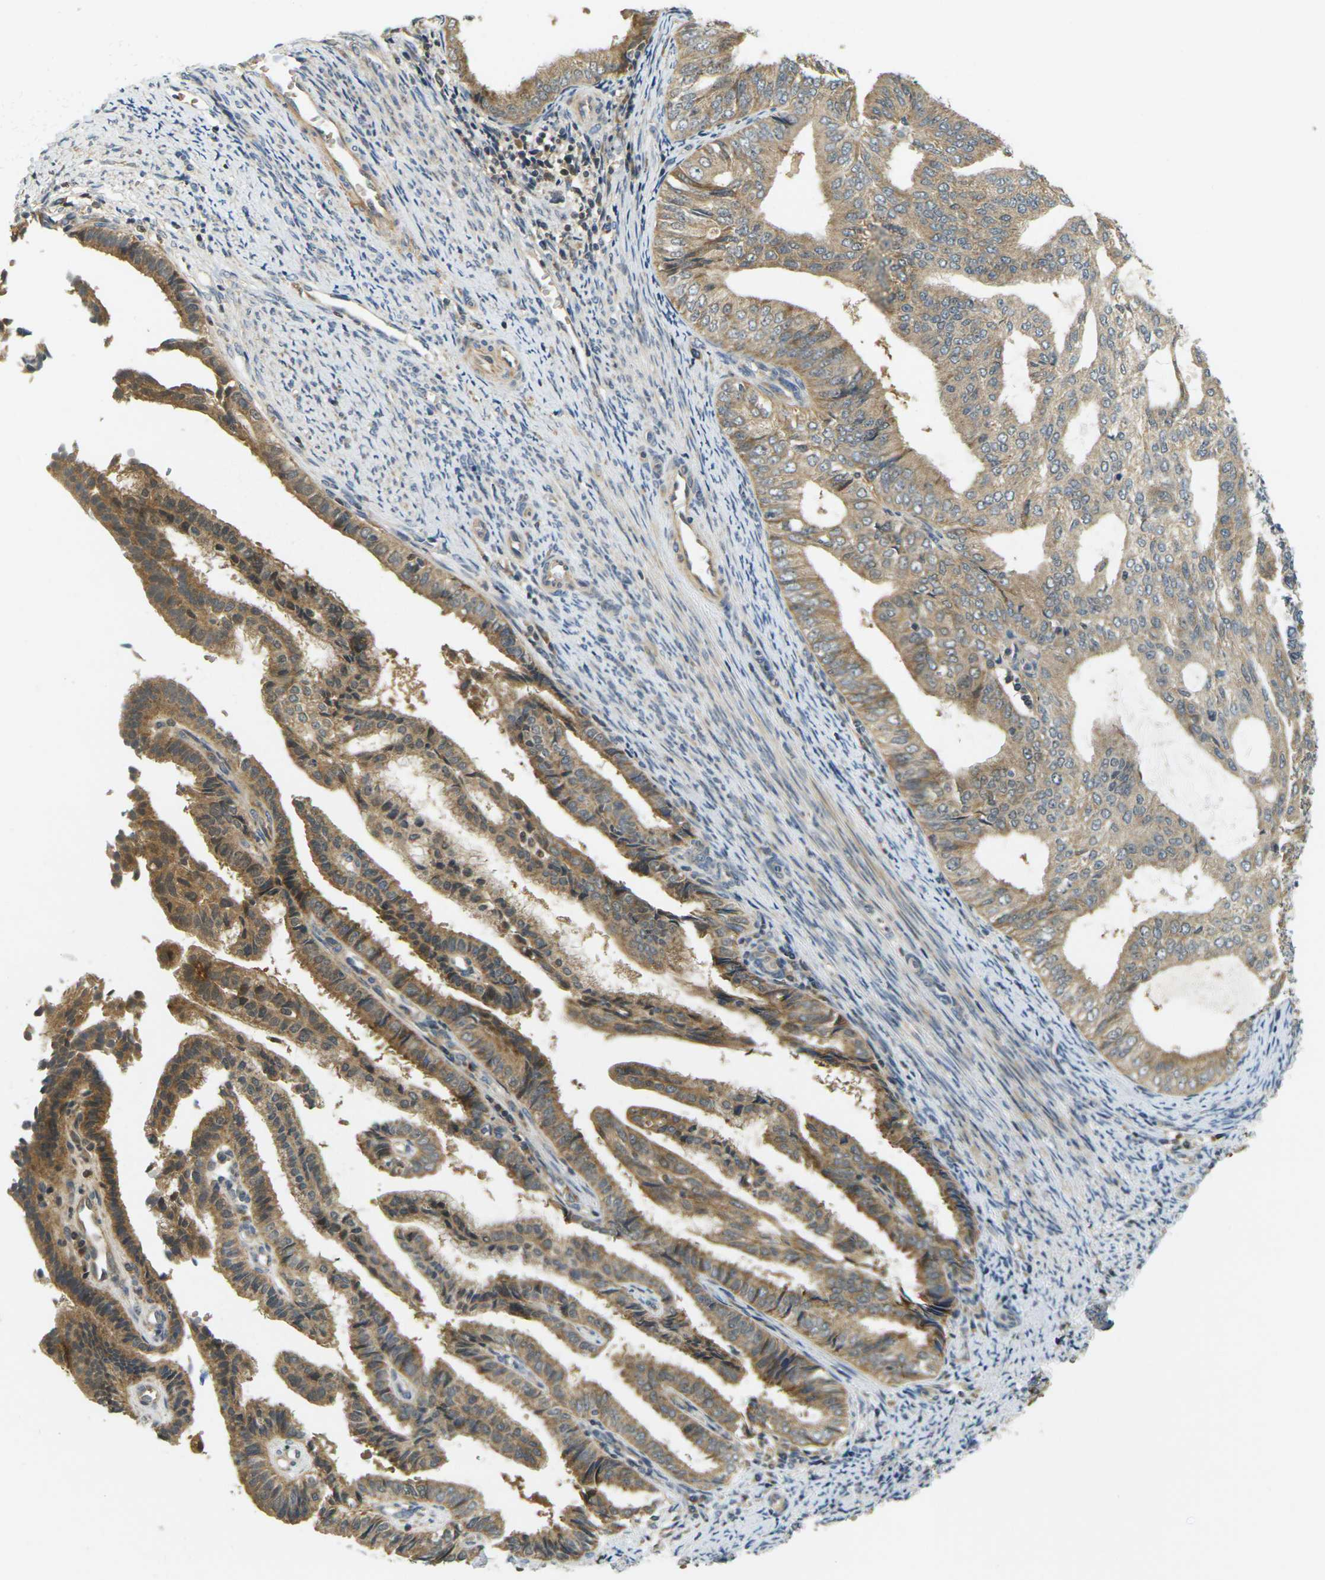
{"staining": {"intensity": "moderate", "quantity": ">75%", "location": "cytoplasmic/membranous"}, "tissue": "endometrial cancer", "cell_type": "Tumor cells", "image_type": "cancer", "snomed": [{"axis": "morphology", "description": "Adenocarcinoma, NOS"}, {"axis": "topography", "description": "Endometrium"}], "caption": "Adenocarcinoma (endometrial) stained with immunohistochemistry (IHC) reveals moderate cytoplasmic/membranous positivity in approximately >75% of tumor cells. The staining is performed using DAB (3,3'-diaminobenzidine) brown chromogen to label protein expression. The nuclei are counter-stained blue using hematoxylin.", "gene": "KLHL8", "patient": {"sex": "female", "age": 58}}